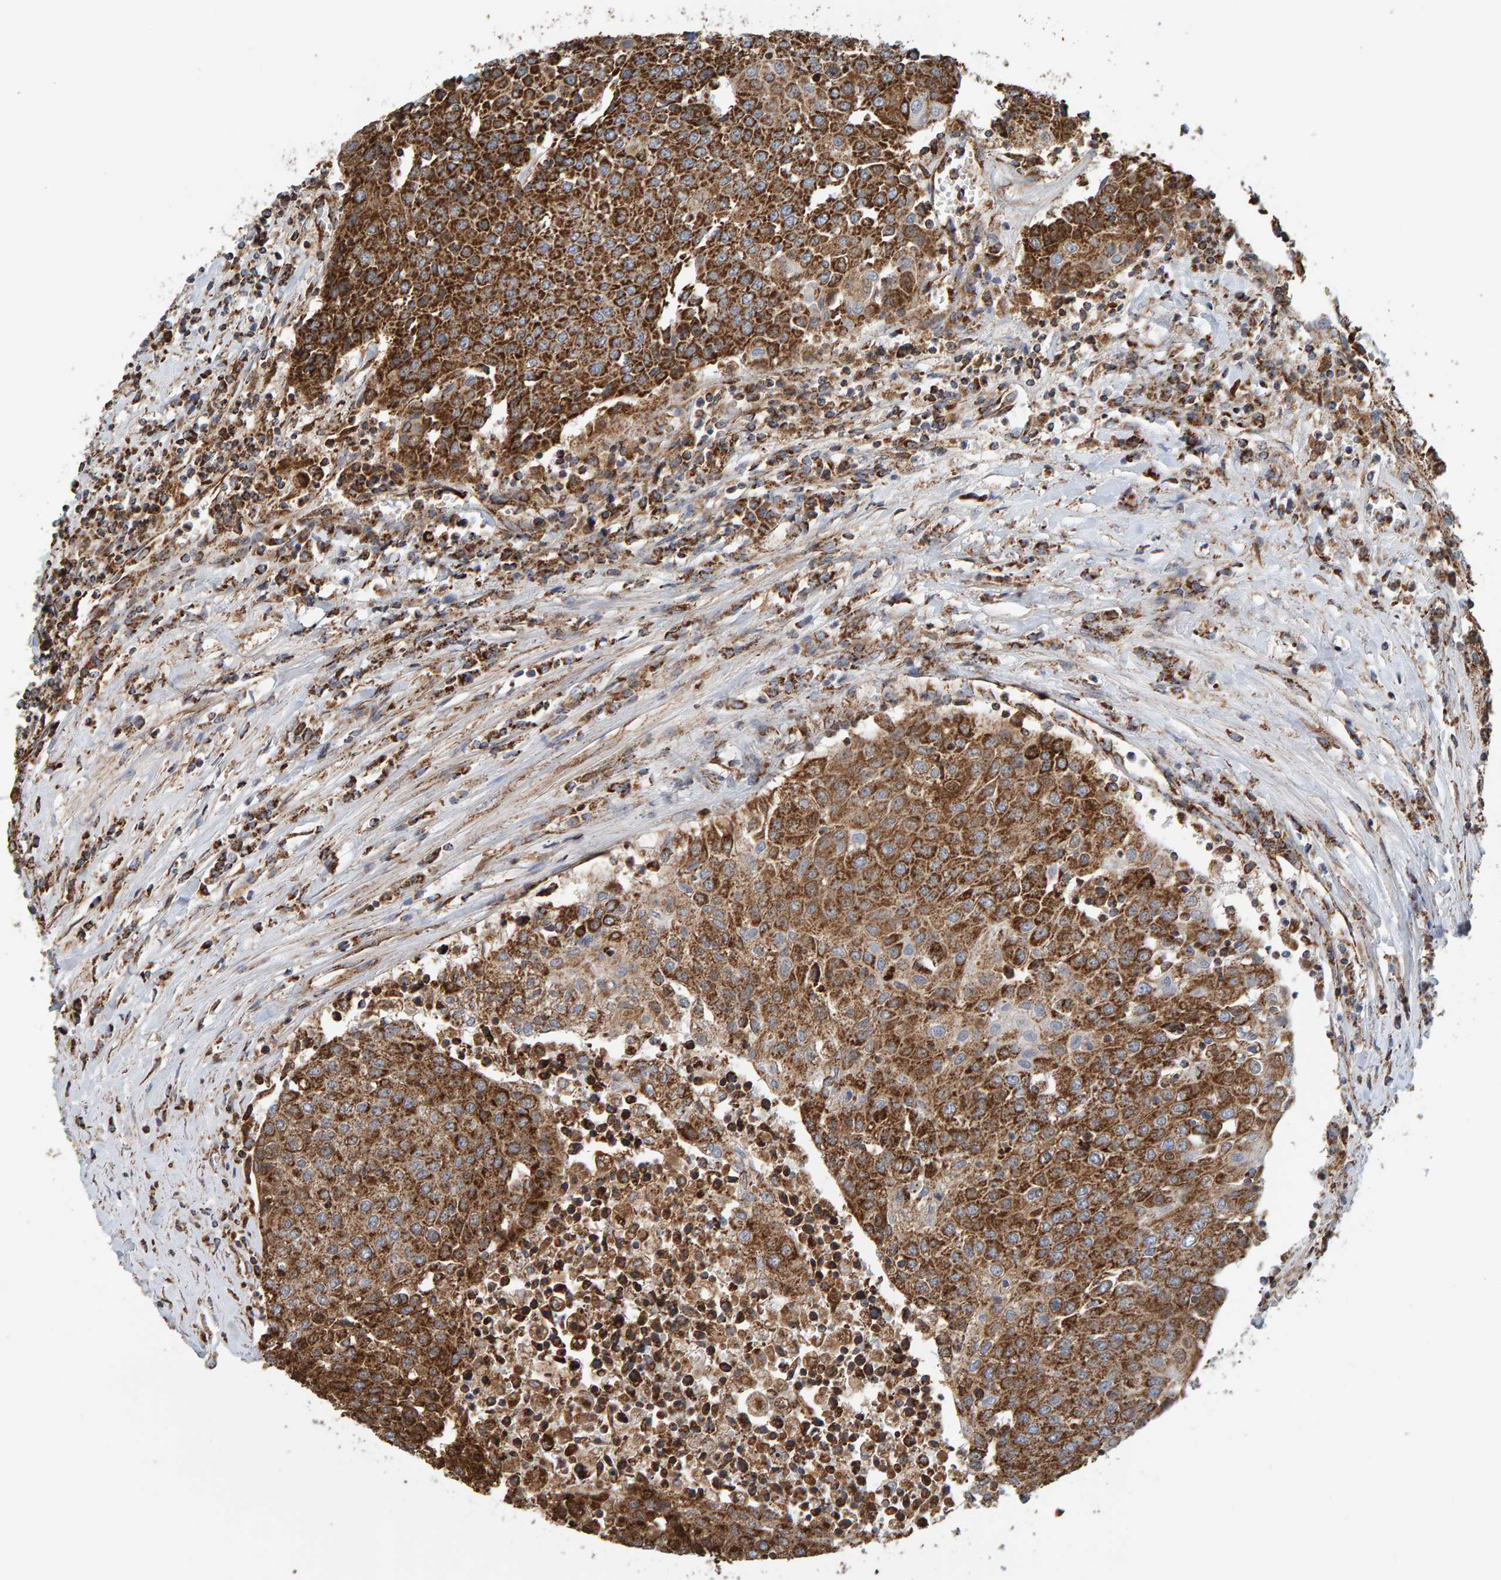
{"staining": {"intensity": "strong", "quantity": ">75%", "location": "cytoplasmic/membranous"}, "tissue": "urothelial cancer", "cell_type": "Tumor cells", "image_type": "cancer", "snomed": [{"axis": "morphology", "description": "Urothelial carcinoma, High grade"}, {"axis": "topography", "description": "Urinary bladder"}], "caption": "Protein staining reveals strong cytoplasmic/membranous expression in approximately >75% of tumor cells in high-grade urothelial carcinoma.", "gene": "MRPL45", "patient": {"sex": "female", "age": 85}}